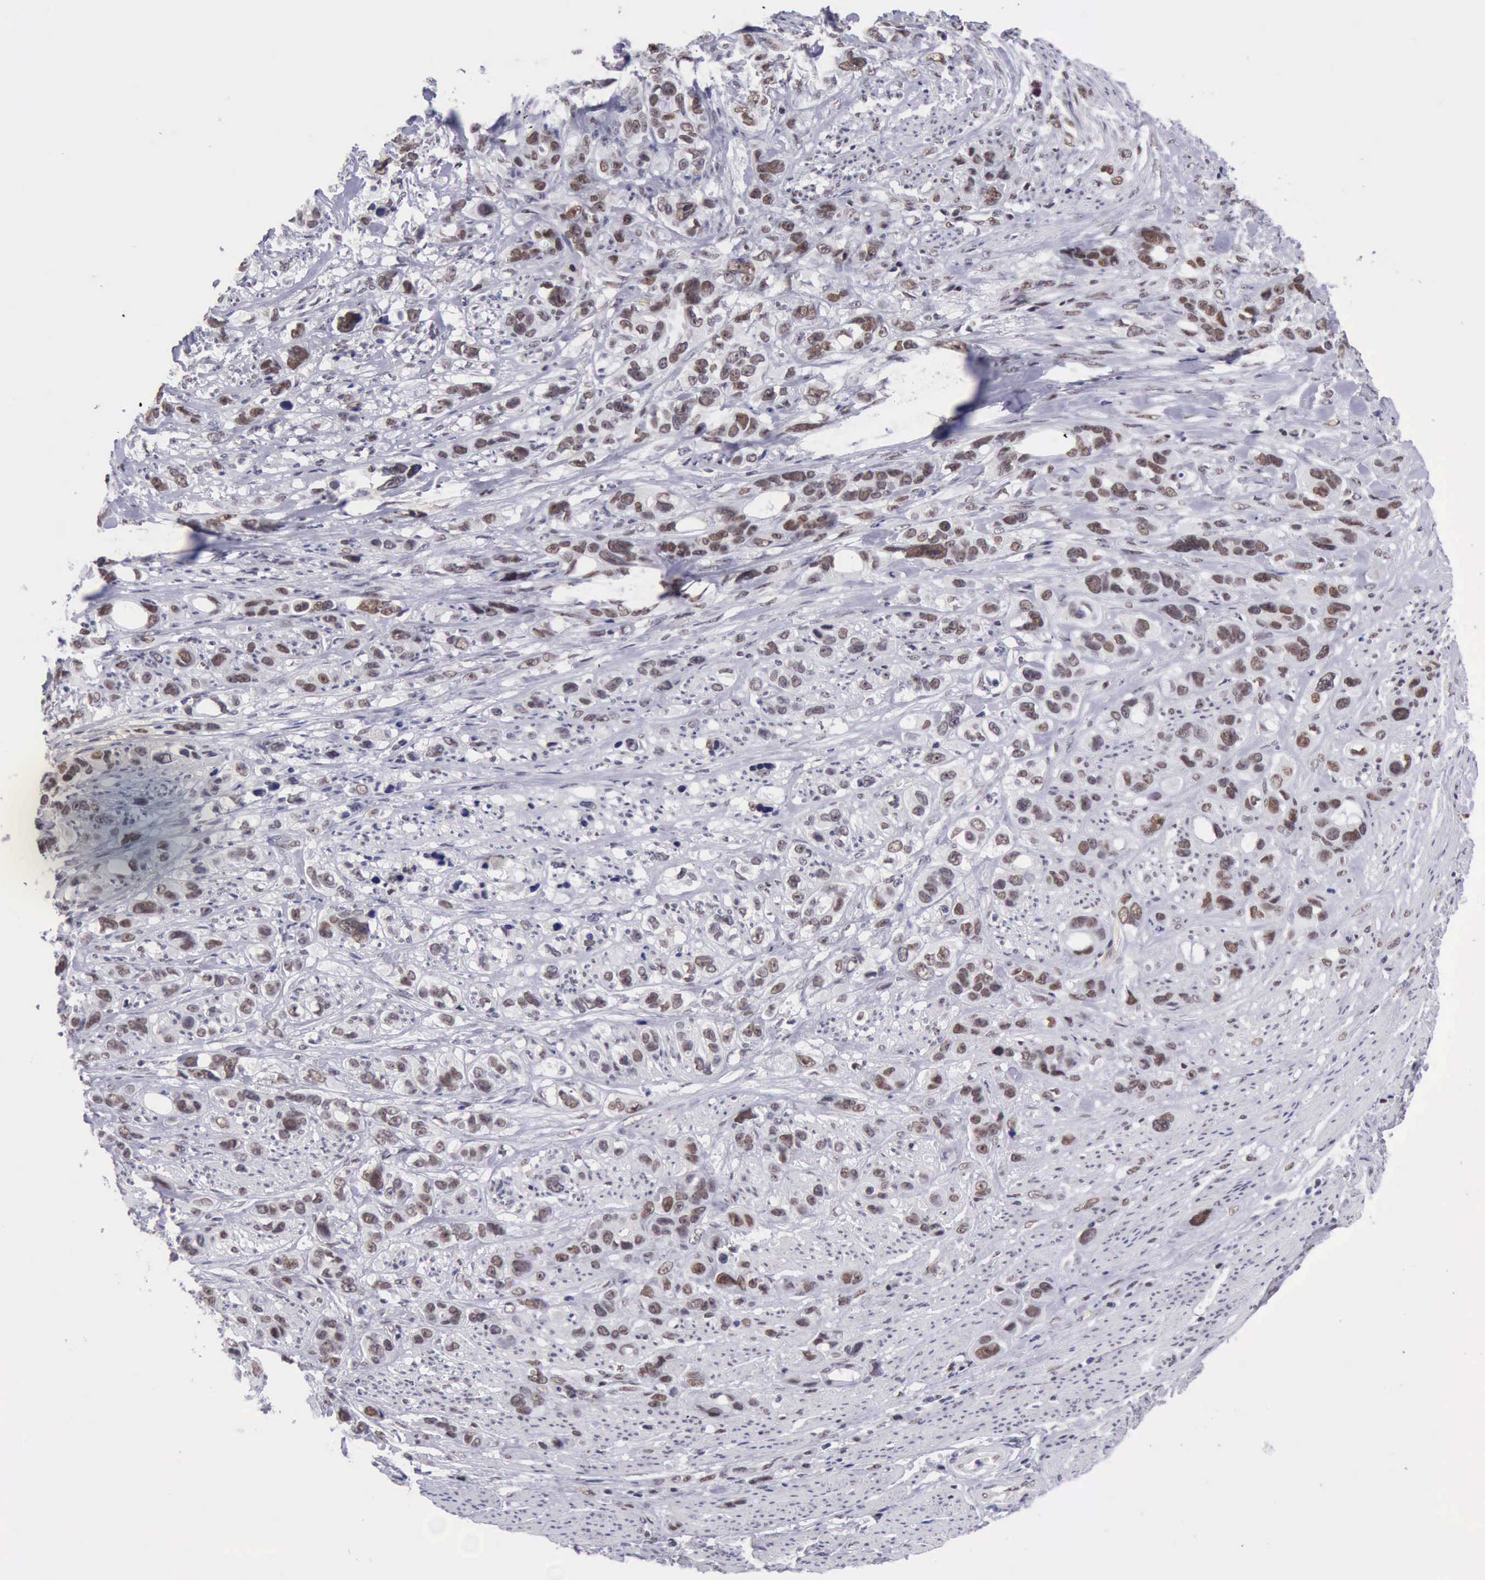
{"staining": {"intensity": "moderate", "quantity": ">75%", "location": "nuclear"}, "tissue": "stomach cancer", "cell_type": "Tumor cells", "image_type": "cancer", "snomed": [{"axis": "morphology", "description": "Adenocarcinoma, NOS"}, {"axis": "topography", "description": "Stomach, upper"}], "caption": "IHC histopathology image of neoplastic tissue: human stomach cancer (adenocarcinoma) stained using immunohistochemistry (IHC) demonstrates medium levels of moderate protein expression localized specifically in the nuclear of tumor cells, appearing as a nuclear brown color.", "gene": "ERCC4", "patient": {"sex": "male", "age": 47}}